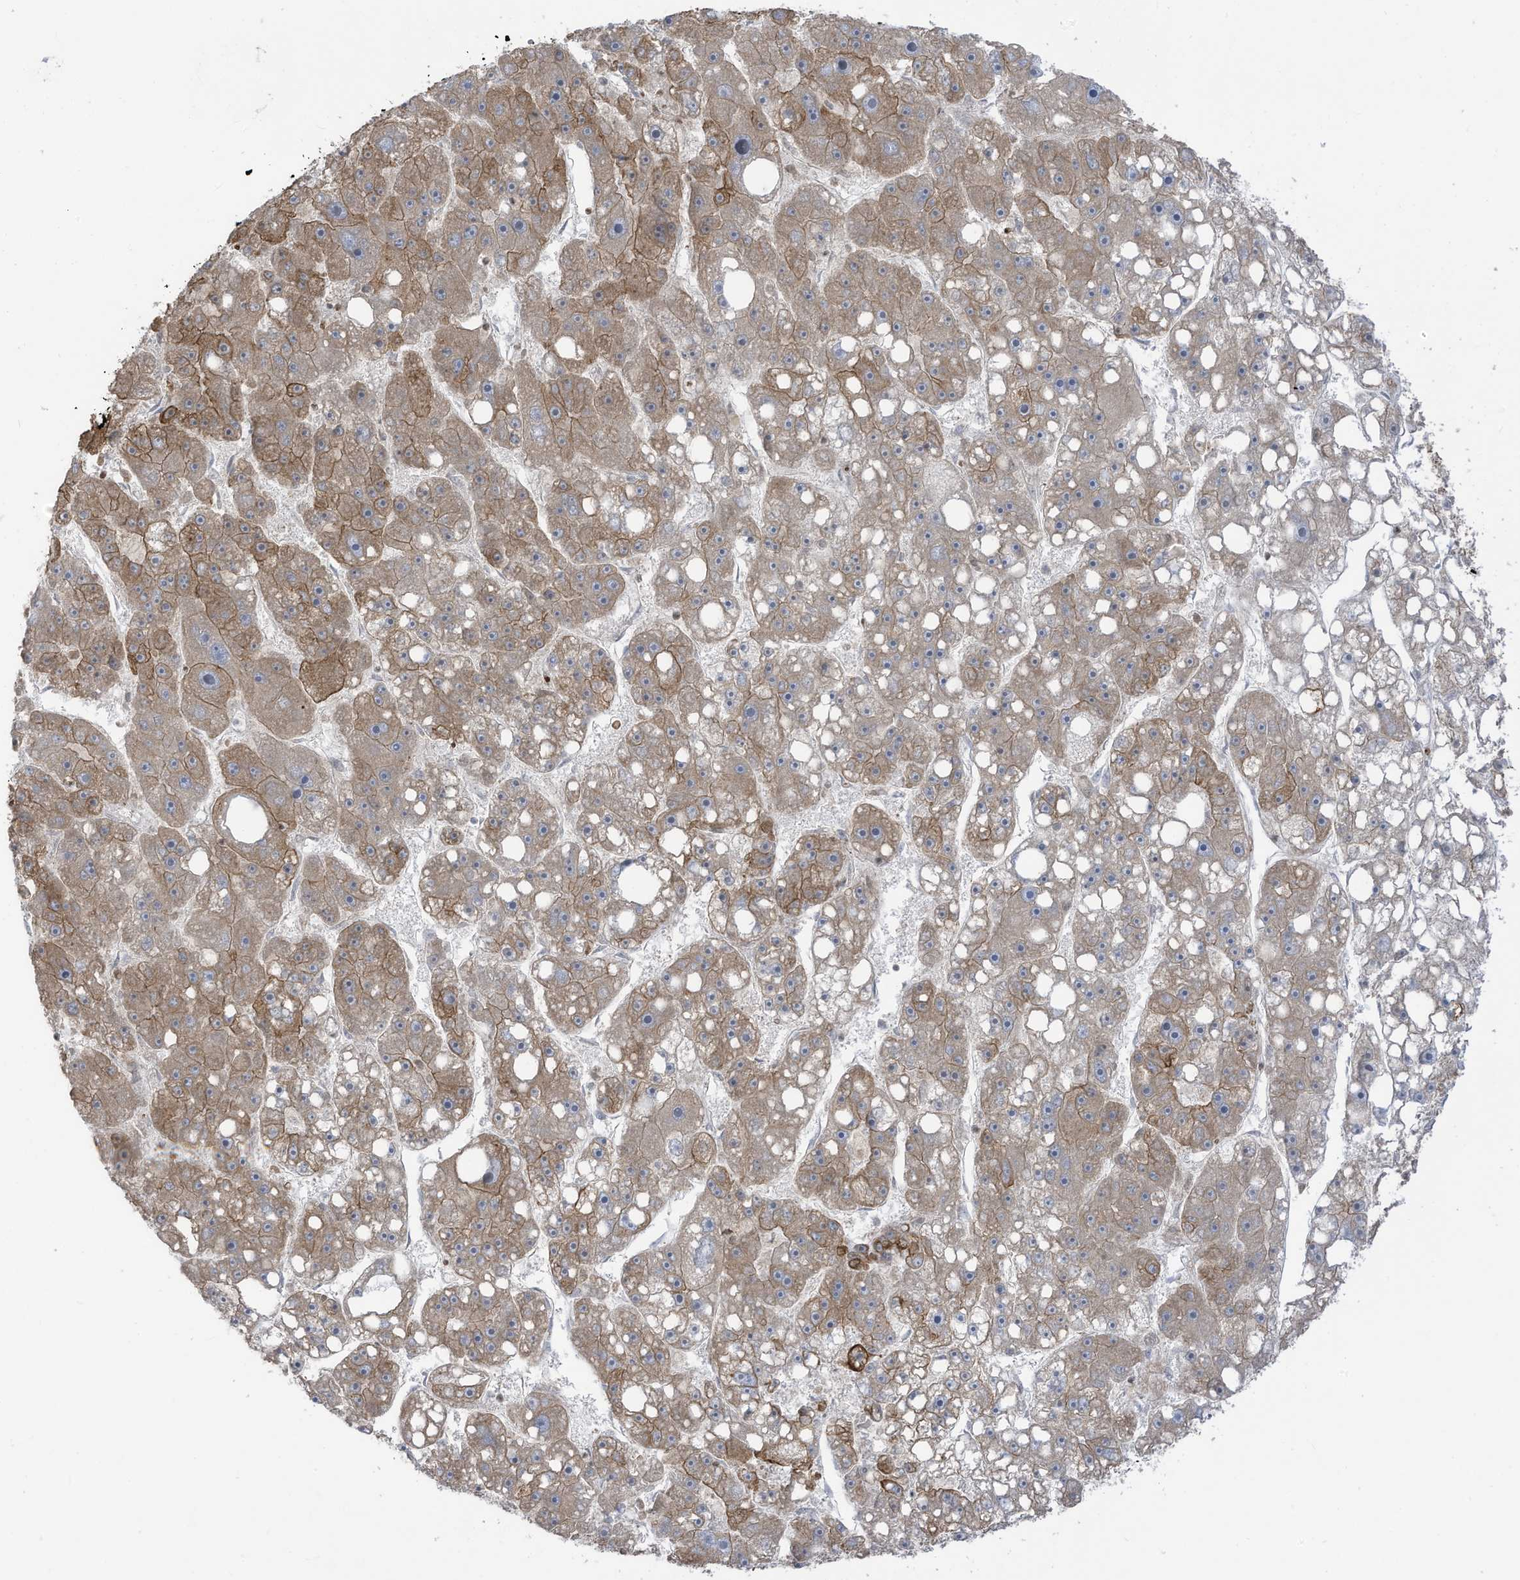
{"staining": {"intensity": "moderate", "quantity": ">75%", "location": "cytoplasmic/membranous"}, "tissue": "liver cancer", "cell_type": "Tumor cells", "image_type": "cancer", "snomed": [{"axis": "morphology", "description": "Carcinoma, Hepatocellular, NOS"}, {"axis": "topography", "description": "Liver"}], "caption": "Tumor cells show moderate cytoplasmic/membranous expression in approximately >75% of cells in liver hepatocellular carcinoma.", "gene": "CGAS", "patient": {"sex": "female", "age": 61}}